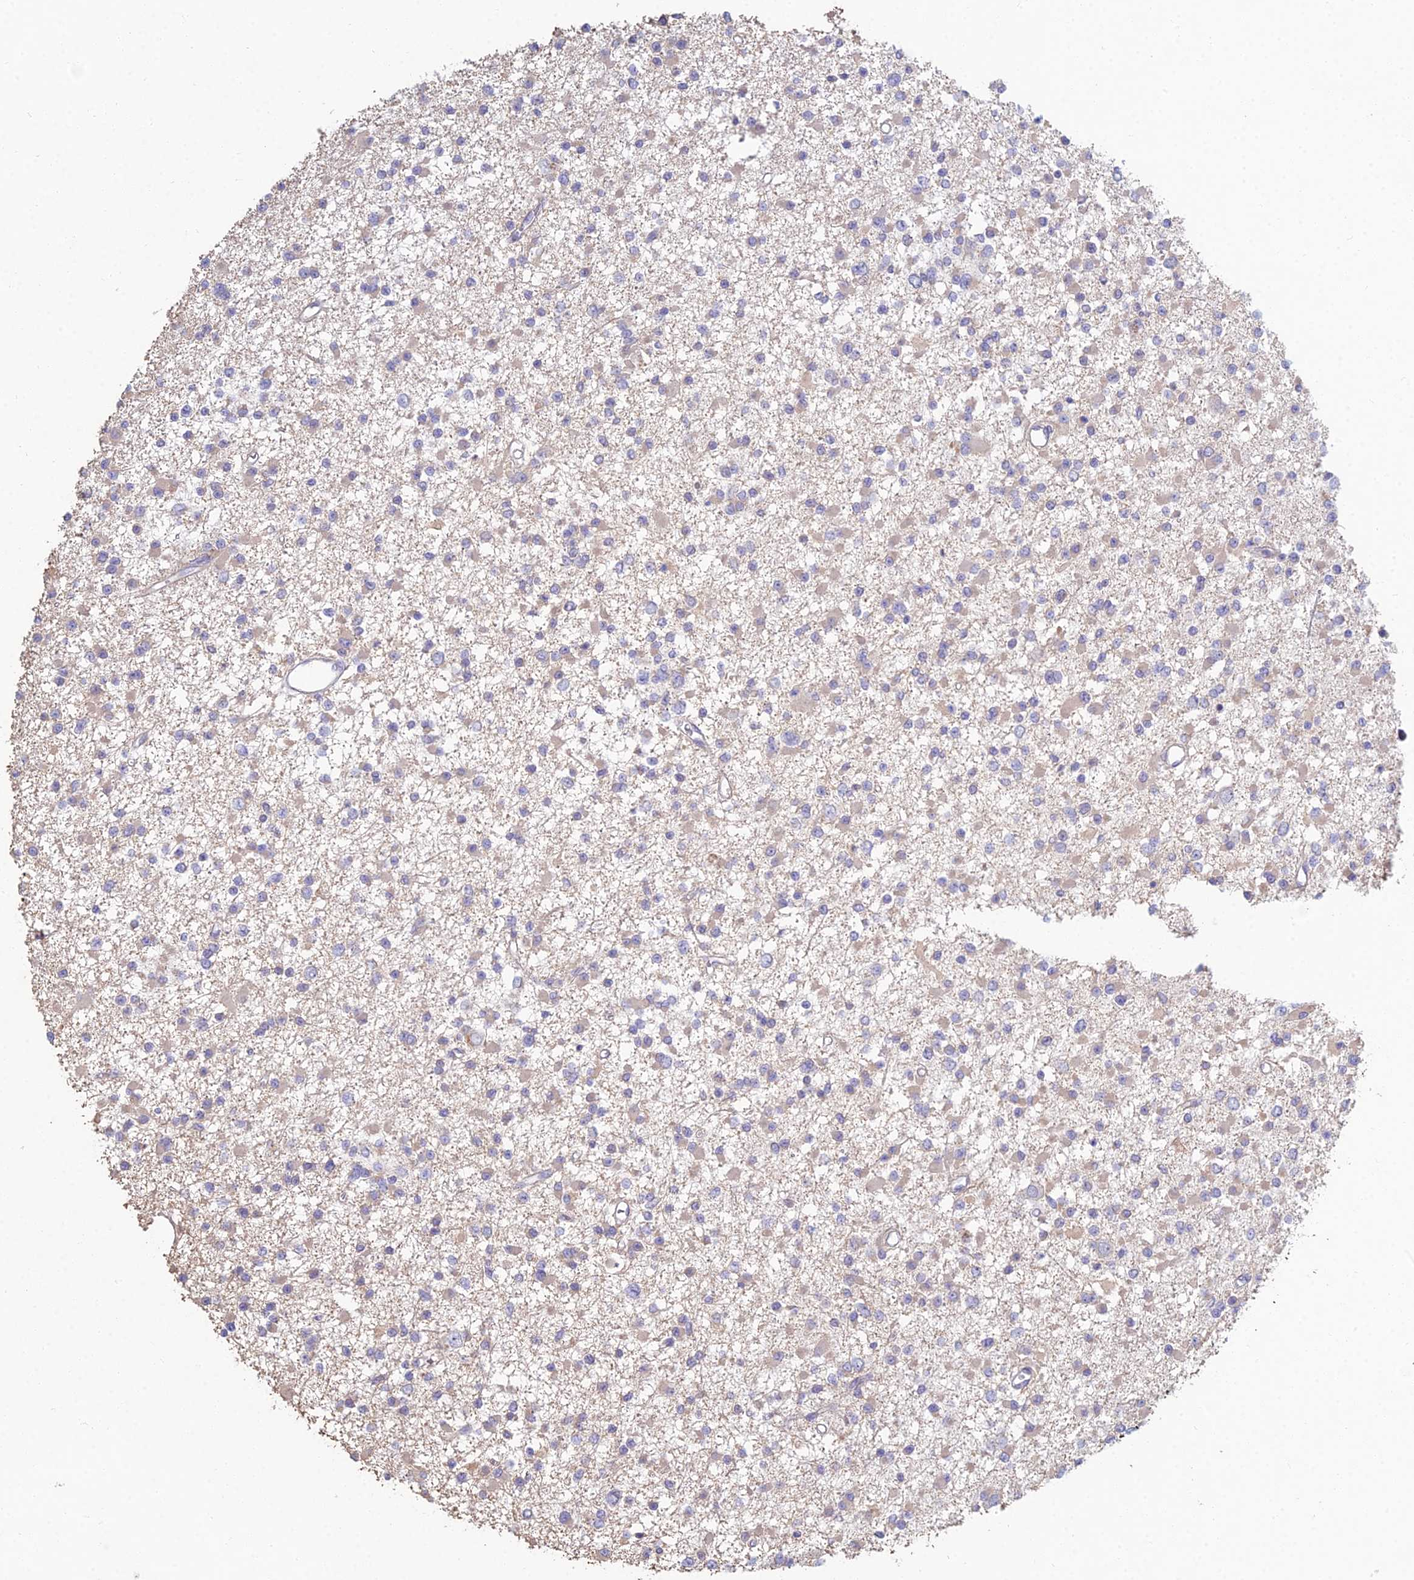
{"staining": {"intensity": "weak", "quantity": "25%-75%", "location": "cytoplasmic/membranous"}, "tissue": "glioma", "cell_type": "Tumor cells", "image_type": "cancer", "snomed": [{"axis": "morphology", "description": "Glioma, malignant, Low grade"}, {"axis": "topography", "description": "Brain"}], "caption": "Brown immunohistochemical staining in glioma reveals weak cytoplasmic/membranous positivity in approximately 25%-75% of tumor cells. The protein of interest is shown in brown color, while the nuclei are stained blue.", "gene": "METTL26", "patient": {"sex": "female", "age": 22}}